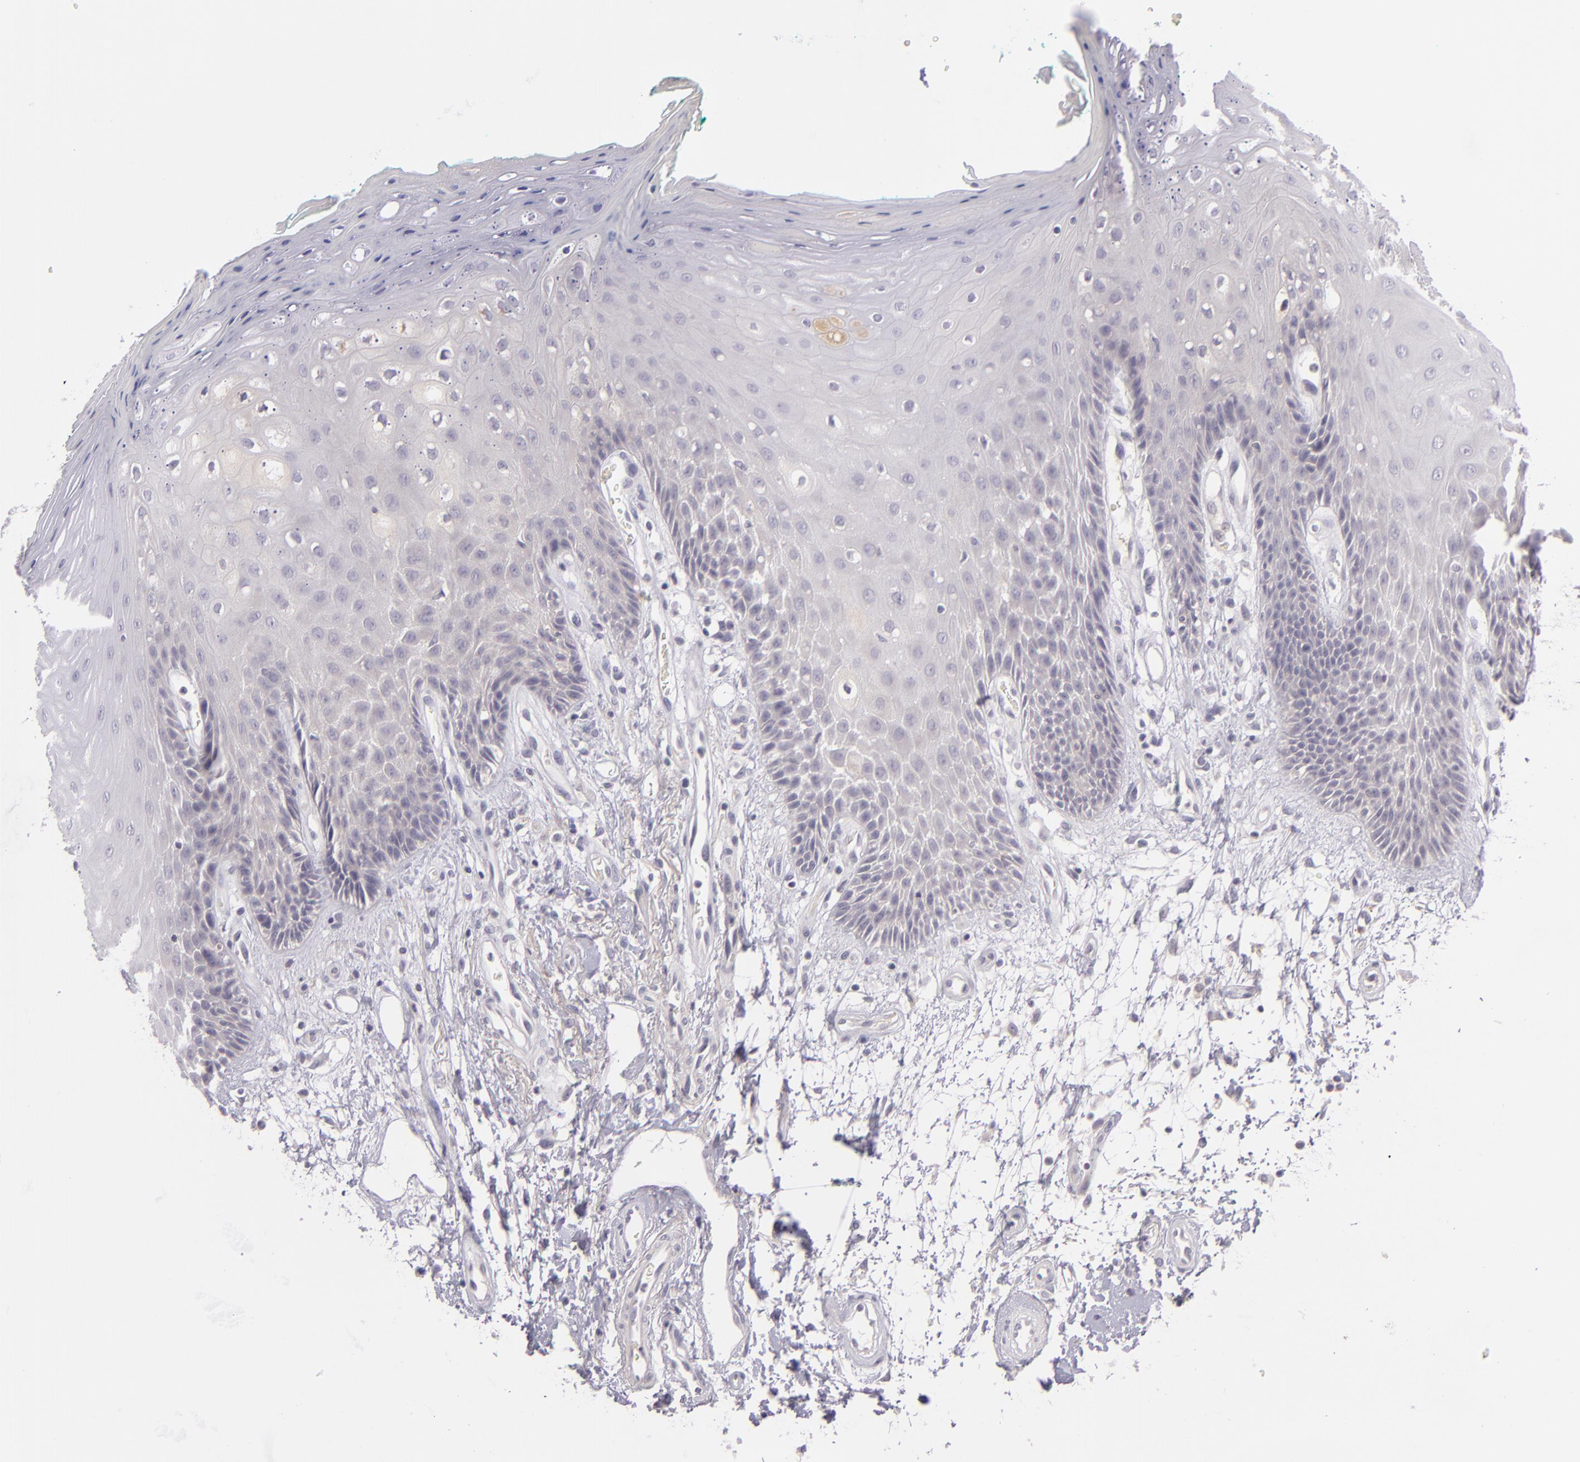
{"staining": {"intensity": "negative", "quantity": "none", "location": "none"}, "tissue": "oral mucosa", "cell_type": "Squamous epithelial cells", "image_type": "normal", "snomed": [{"axis": "morphology", "description": "Normal tissue, NOS"}, {"axis": "morphology", "description": "Squamous cell carcinoma, NOS"}, {"axis": "topography", "description": "Skeletal muscle"}, {"axis": "topography", "description": "Oral tissue"}, {"axis": "topography", "description": "Head-Neck"}], "caption": "This is an immunohistochemistry (IHC) histopathology image of normal human oral mucosa. There is no expression in squamous epithelial cells.", "gene": "DAG1", "patient": {"sex": "female", "age": 84}}